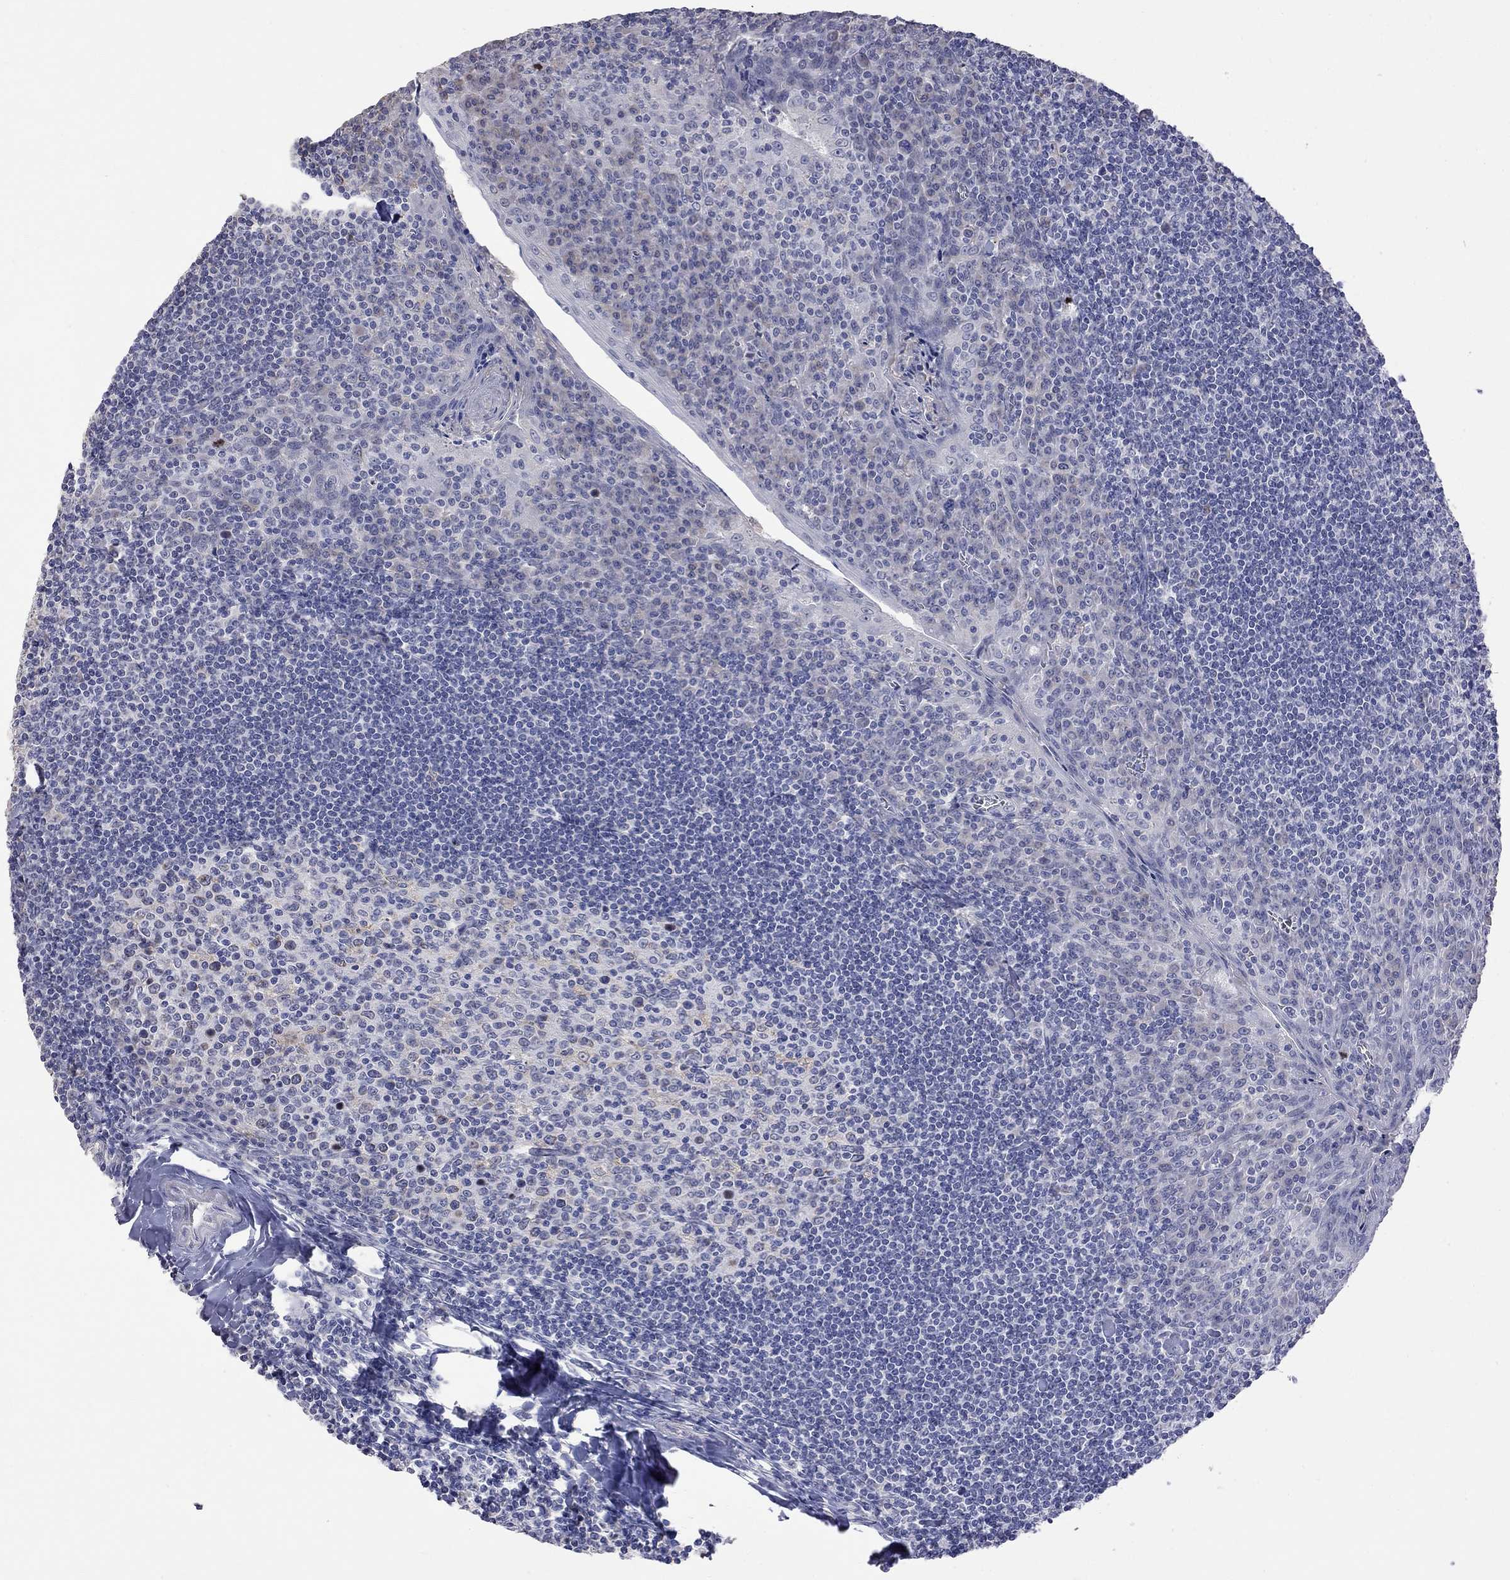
{"staining": {"intensity": "weak", "quantity": "<25%", "location": "cytoplasmic/membranous"}, "tissue": "tonsil", "cell_type": "Germinal center cells", "image_type": "normal", "snomed": [{"axis": "morphology", "description": "Normal tissue, NOS"}, {"axis": "topography", "description": "Tonsil"}], "caption": "Immunohistochemistry (IHC) of unremarkable human tonsil shows no expression in germinal center cells.", "gene": "CKAP2", "patient": {"sex": "female", "age": 12}}